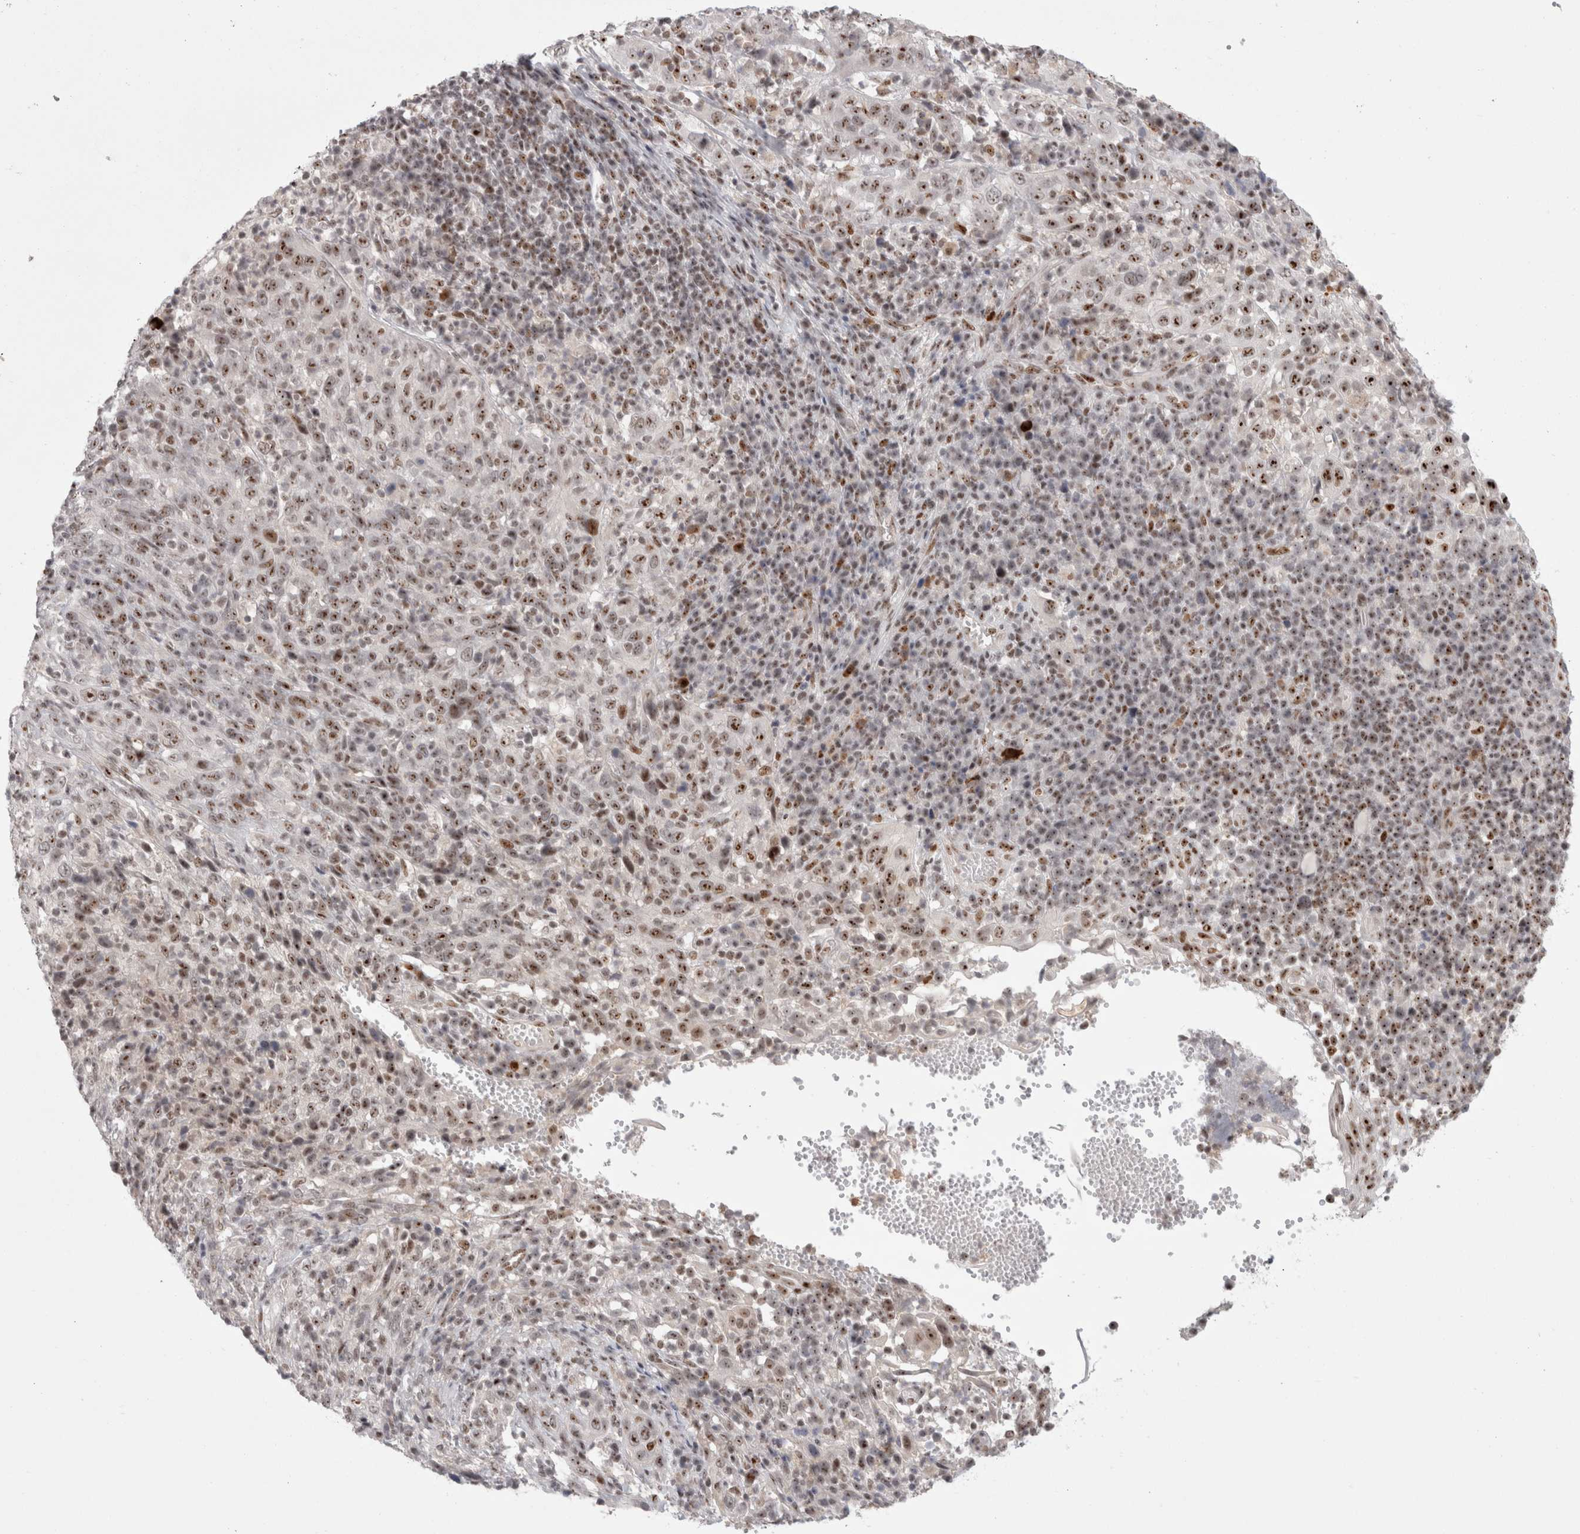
{"staining": {"intensity": "moderate", "quantity": ">75%", "location": "nuclear"}, "tissue": "cervical cancer", "cell_type": "Tumor cells", "image_type": "cancer", "snomed": [{"axis": "morphology", "description": "Squamous cell carcinoma, NOS"}, {"axis": "topography", "description": "Cervix"}], "caption": "Immunohistochemistry (IHC) staining of cervical cancer, which displays medium levels of moderate nuclear staining in about >75% of tumor cells indicating moderate nuclear protein positivity. The staining was performed using DAB (3,3'-diaminobenzidine) (brown) for protein detection and nuclei were counterstained in hematoxylin (blue).", "gene": "SENP6", "patient": {"sex": "female", "age": 46}}